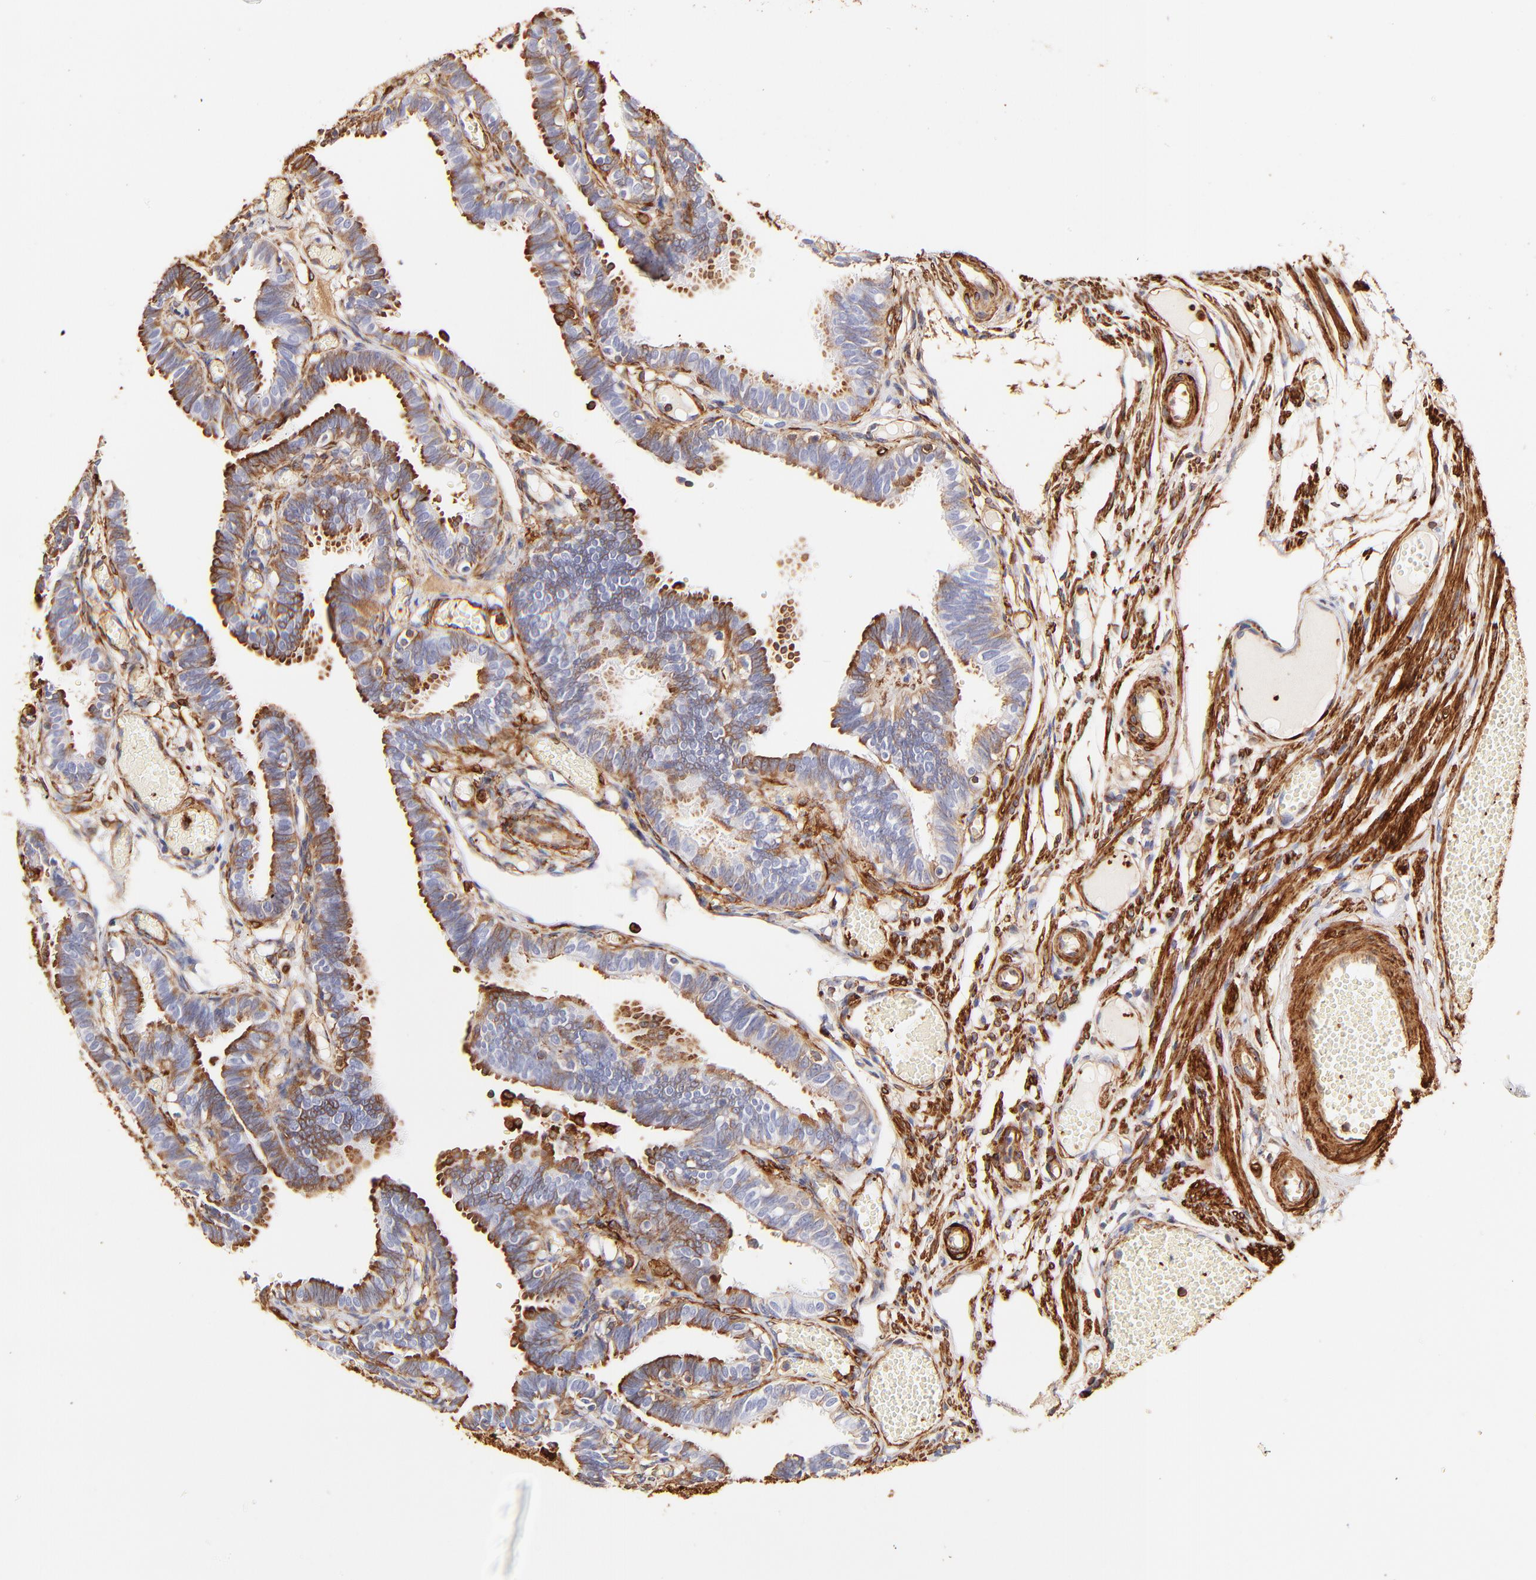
{"staining": {"intensity": "strong", "quantity": ">75%", "location": "cytoplasmic/membranous"}, "tissue": "fallopian tube", "cell_type": "Glandular cells", "image_type": "normal", "snomed": [{"axis": "morphology", "description": "Normal tissue, NOS"}, {"axis": "topography", "description": "Fallopian tube"}], "caption": "Protein analysis of benign fallopian tube shows strong cytoplasmic/membranous positivity in about >75% of glandular cells. (brown staining indicates protein expression, while blue staining denotes nuclei).", "gene": "FLNA", "patient": {"sex": "female", "age": 29}}